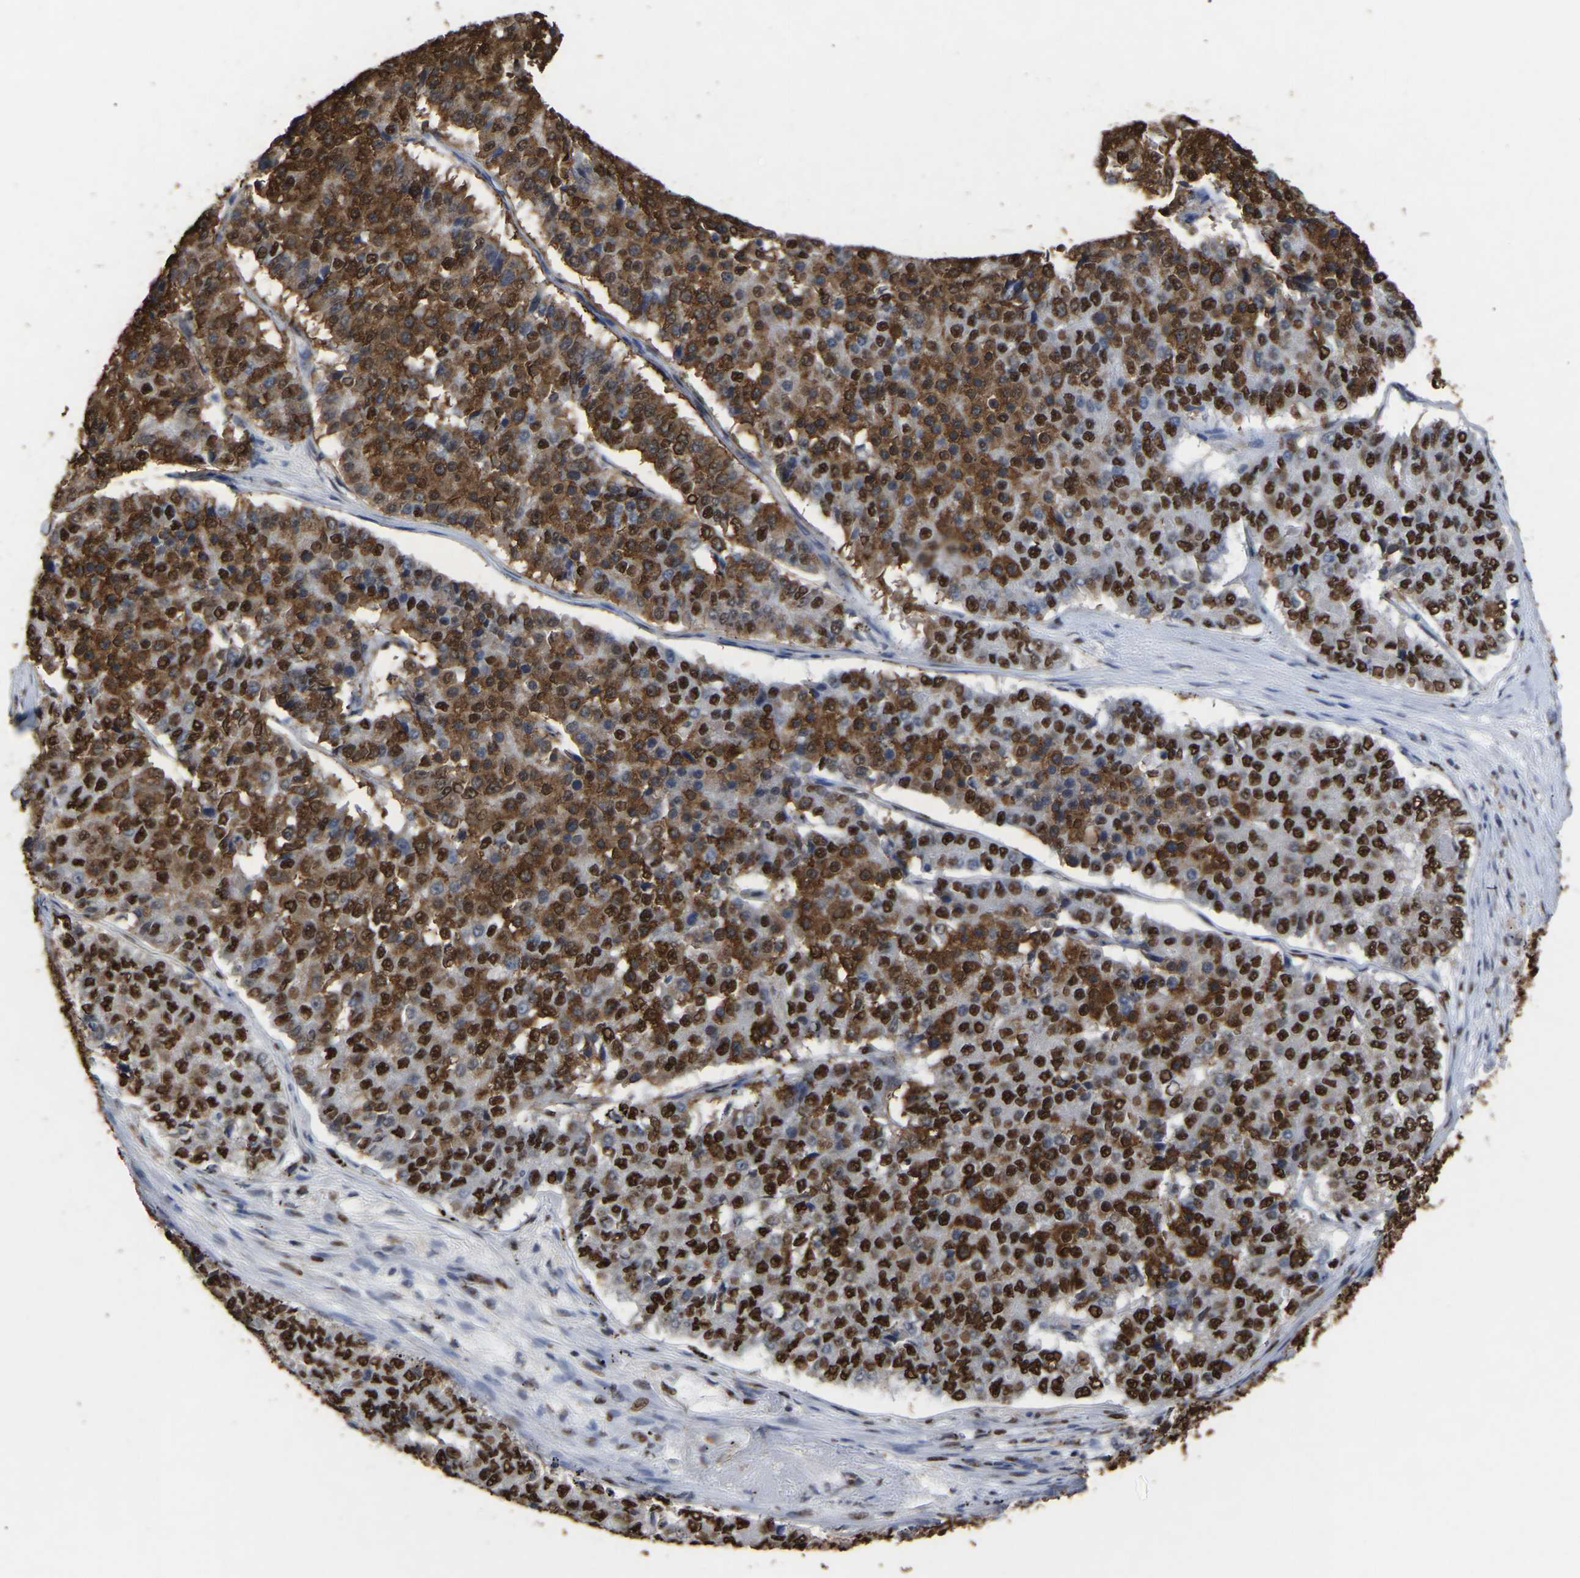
{"staining": {"intensity": "strong", "quantity": ">75%", "location": "cytoplasmic/membranous,nuclear"}, "tissue": "pancreatic cancer", "cell_type": "Tumor cells", "image_type": "cancer", "snomed": [{"axis": "morphology", "description": "Adenocarcinoma, NOS"}, {"axis": "topography", "description": "Pancreas"}], "caption": "The photomicrograph shows staining of pancreatic adenocarcinoma, revealing strong cytoplasmic/membranous and nuclear protein positivity (brown color) within tumor cells.", "gene": "RBL2", "patient": {"sex": "male", "age": 50}}